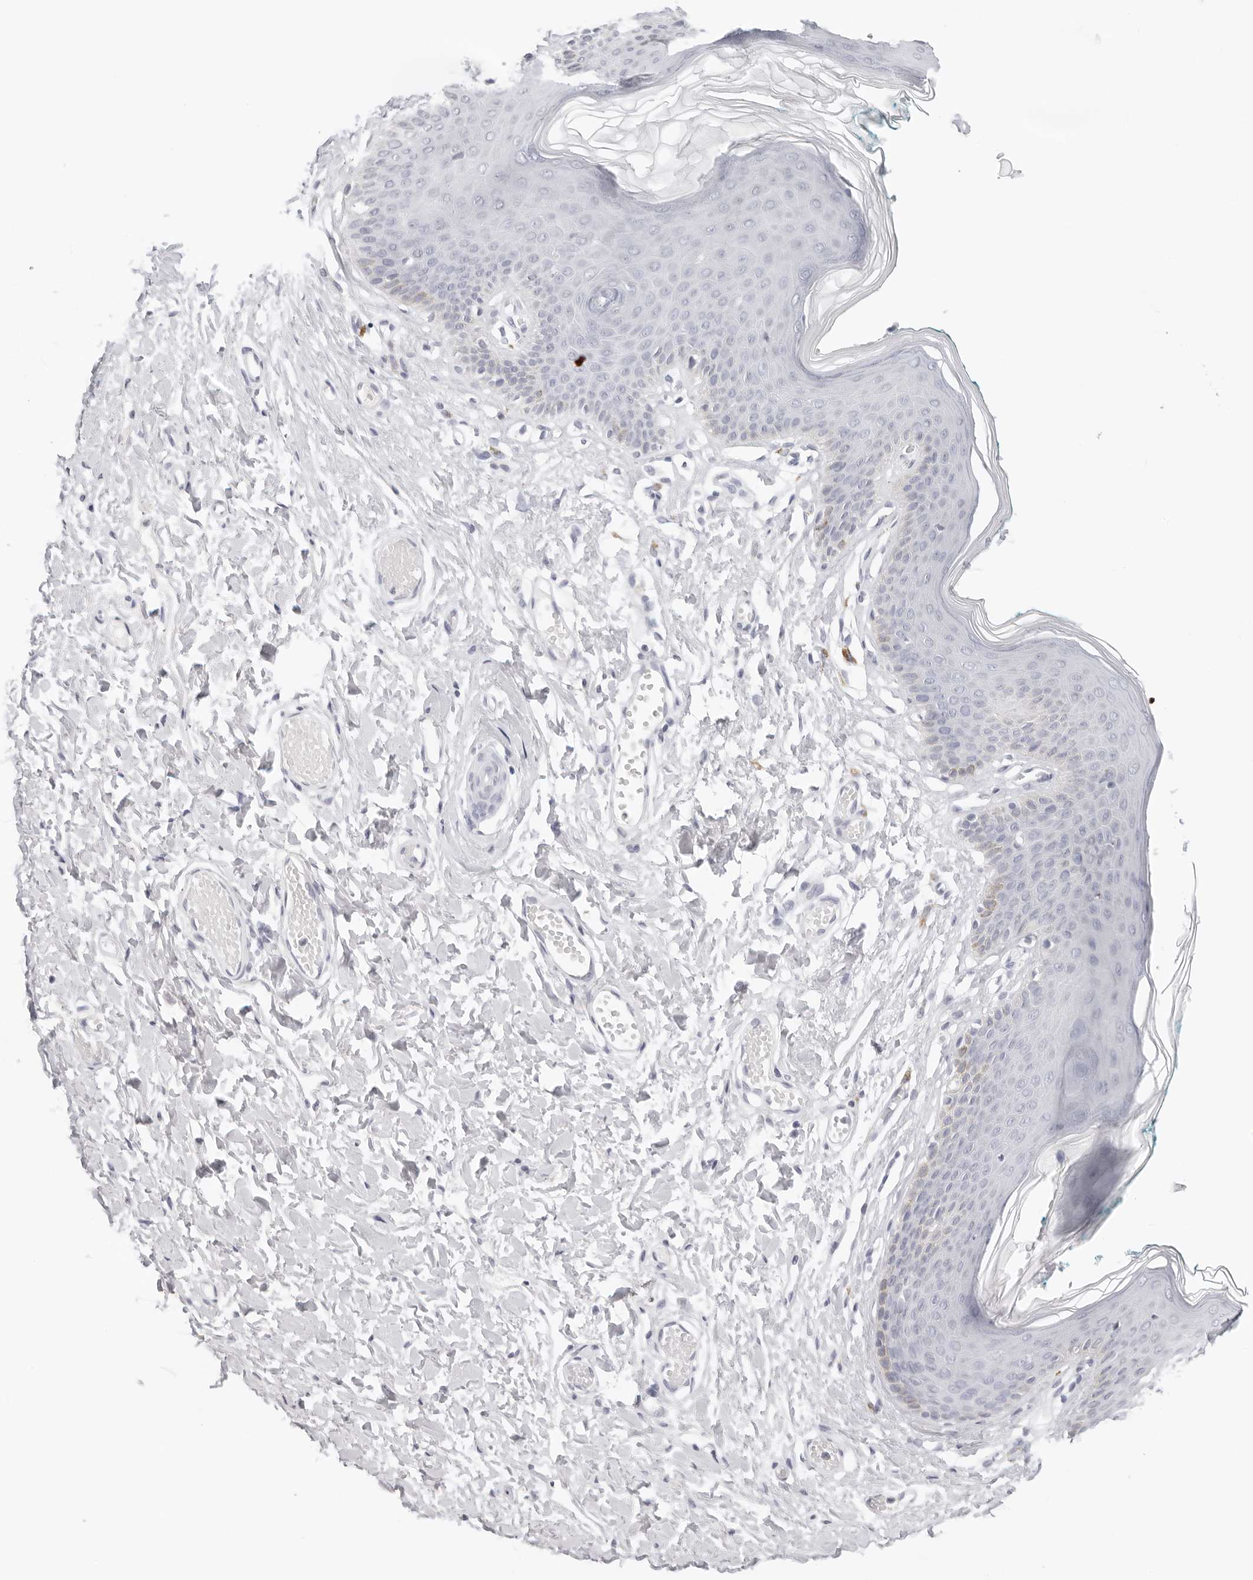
{"staining": {"intensity": "moderate", "quantity": "<25%", "location": "cytoplasmic/membranous"}, "tissue": "skin", "cell_type": "Epidermal cells", "image_type": "normal", "snomed": [{"axis": "morphology", "description": "Normal tissue, NOS"}, {"axis": "morphology", "description": "Inflammation, NOS"}, {"axis": "topography", "description": "Vulva"}], "caption": "DAB (3,3'-diaminobenzidine) immunohistochemical staining of normal skin exhibits moderate cytoplasmic/membranous protein expression in about <25% of epidermal cells.", "gene": "EDN2", "patient": {"sex": "female", "age": 84}}